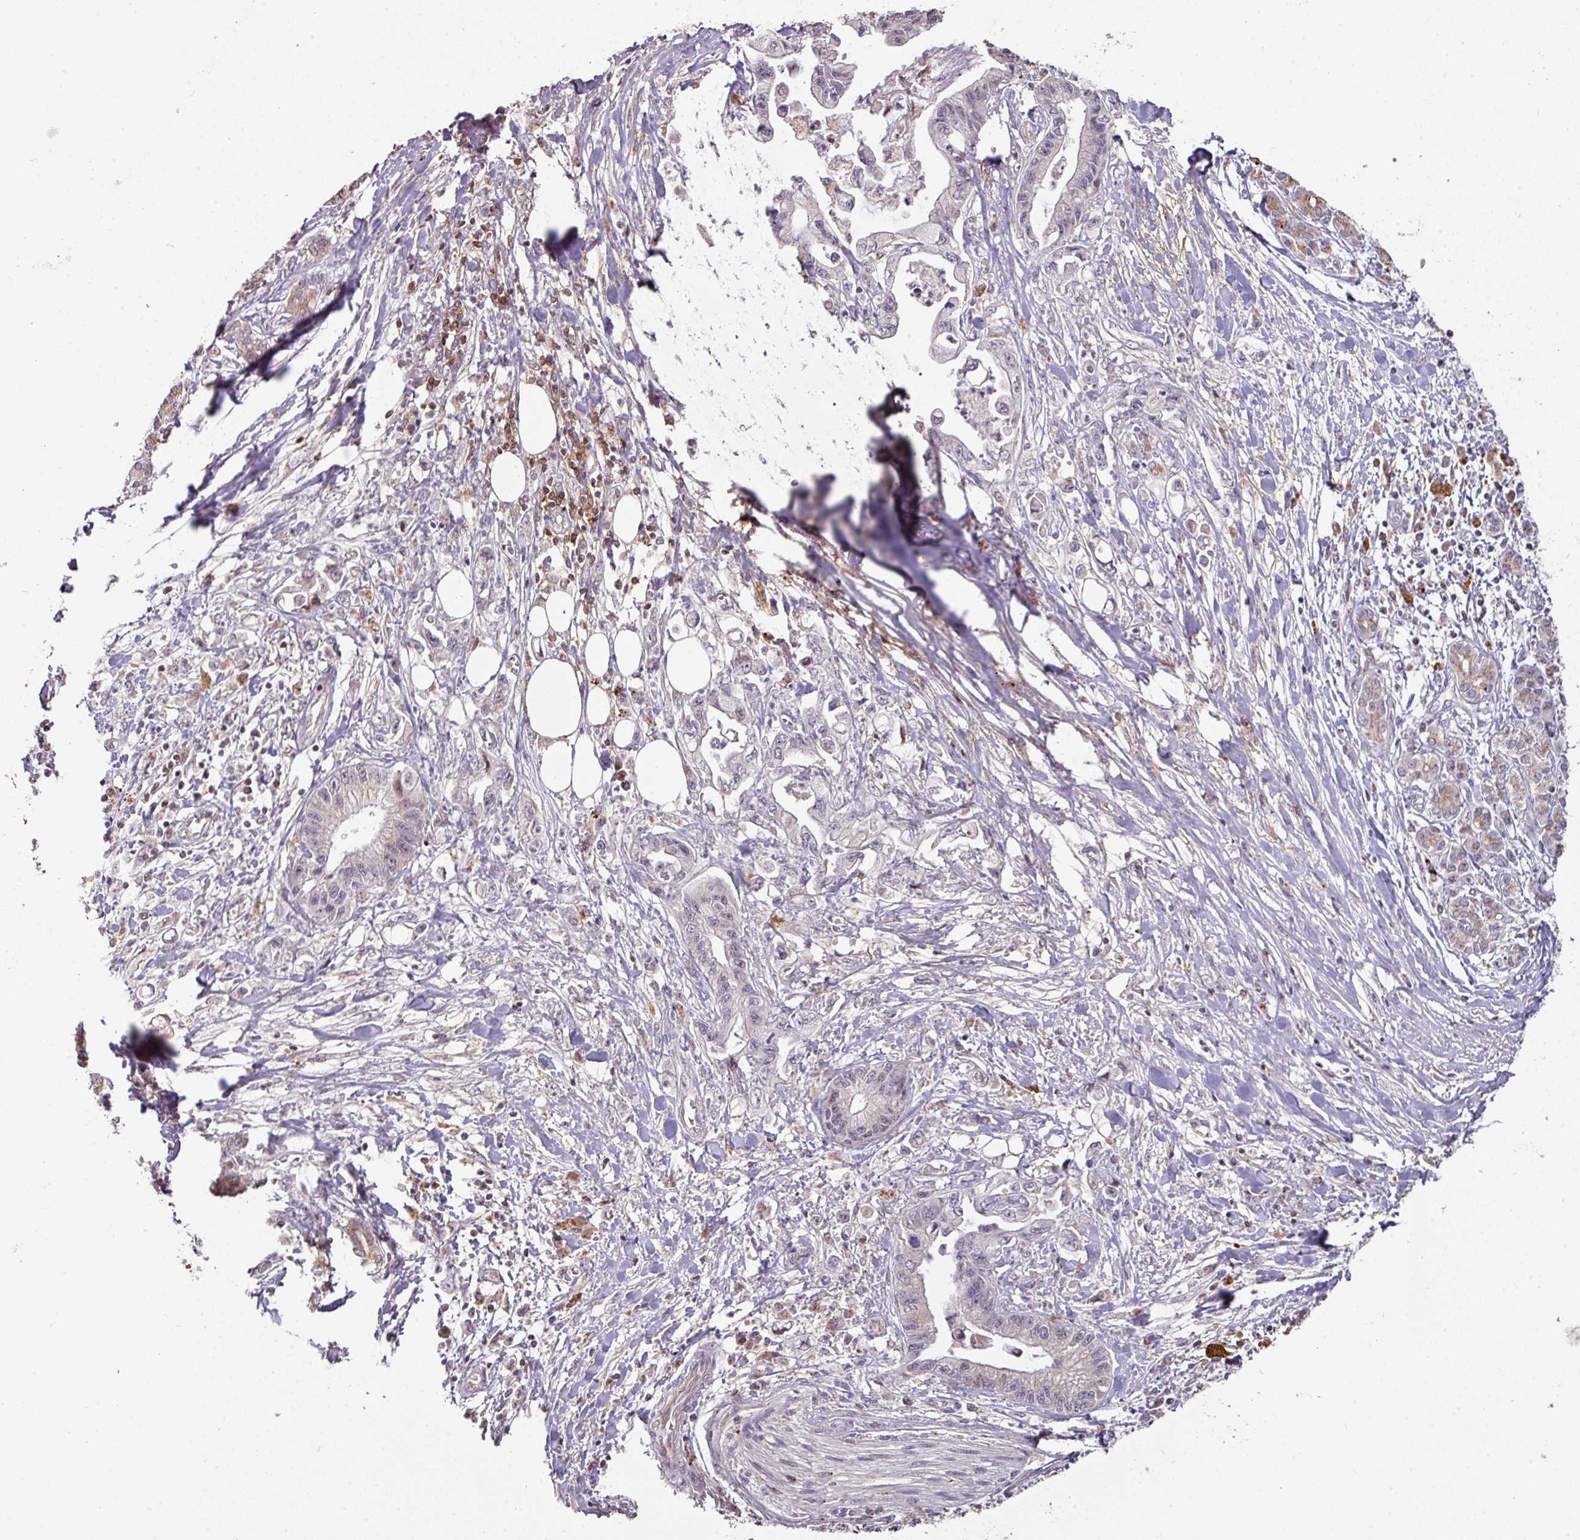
{"staining": {"intensity": "negative", "quantity": "none", "location": "none"}, "tissue": "pancreatic cancer", "cell_type": "Tumor cells", "image_type": "cancer", "snomed": [{"axis": "morphology", "description": "Adenocarcinoma, NOS"}, {"axis": "topography", "description": "Pancreas"}], "caption": "The image exhibits no staining of tumor cells in adenocarcinoma (pancreatic). Brightfield microscopy of immunohistochemistry (IHC) stained with DAB (3,3'-diaminobenzidine) (brown) and hematoxylin (blue), captured at high magnification.", "gene": "CXCR5", "patient": {"sex": "male", "age": 61}}